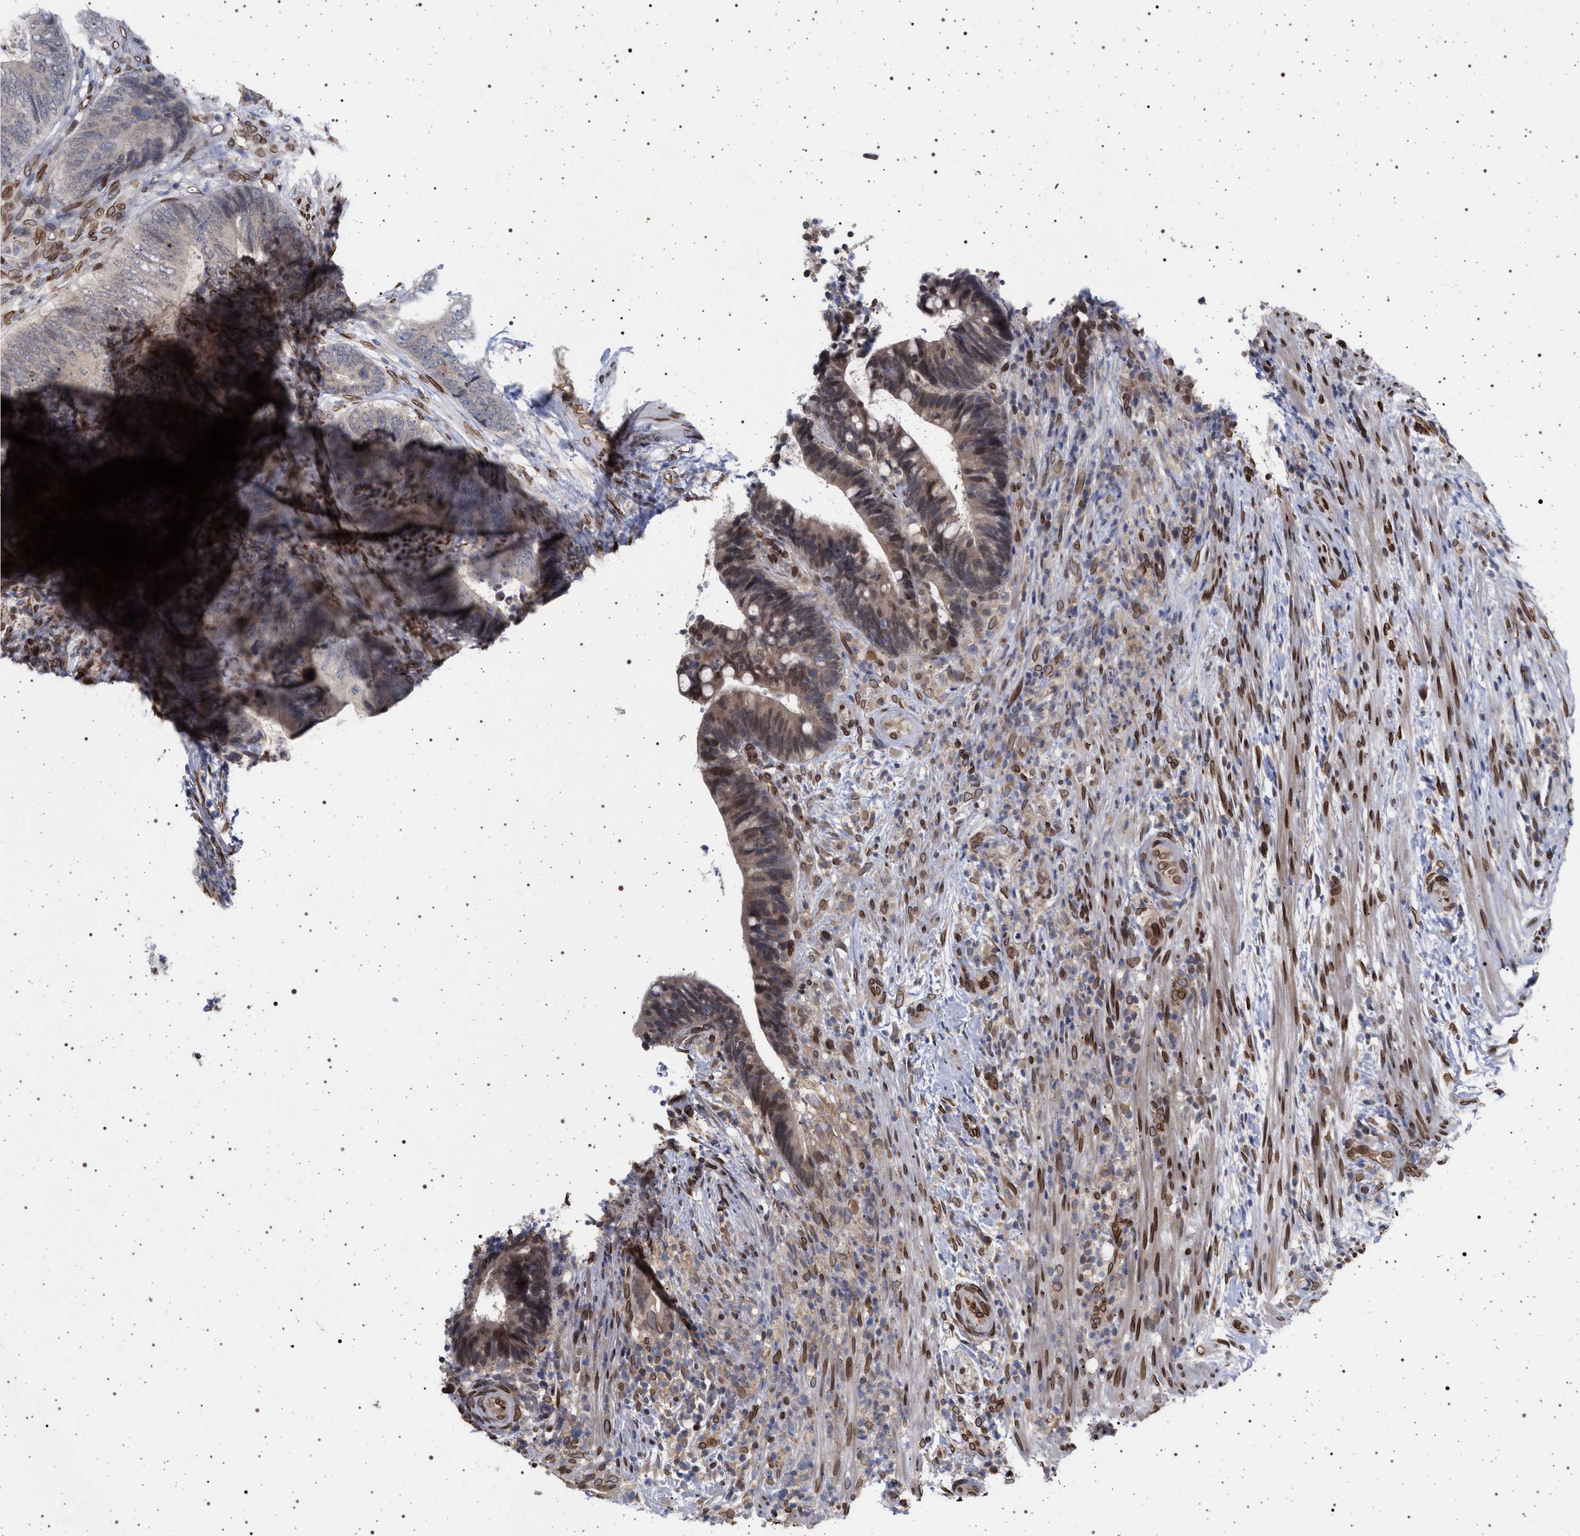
{"staining": {"intensity": "moderate", "quantity": "<25%", "location": "cytoplasmic/membranous,nuclear"}, "tissue": "colorectal cancer", "cell_type": "Tumor cells", "image_type": "cancer", "snomed": [{"axis": "morphology", "description": "Adenocarcinoma, NOS"}, {"axis": "topography", "description": "Colon"}], "caption": "The micrograph exhibits immunohistochemical staining of adenocarcinoma (colorectal). There is moderate cytoplasmic/membranous and nuclear positivity is appreciated in about <25% of tumor cells. Using DAB (brown) and hematoxylin (blue) stains, captured at high magnification using brightfield microscopy.", "gene": "ING2", "patient": {"sex": "female", "age": 66}}